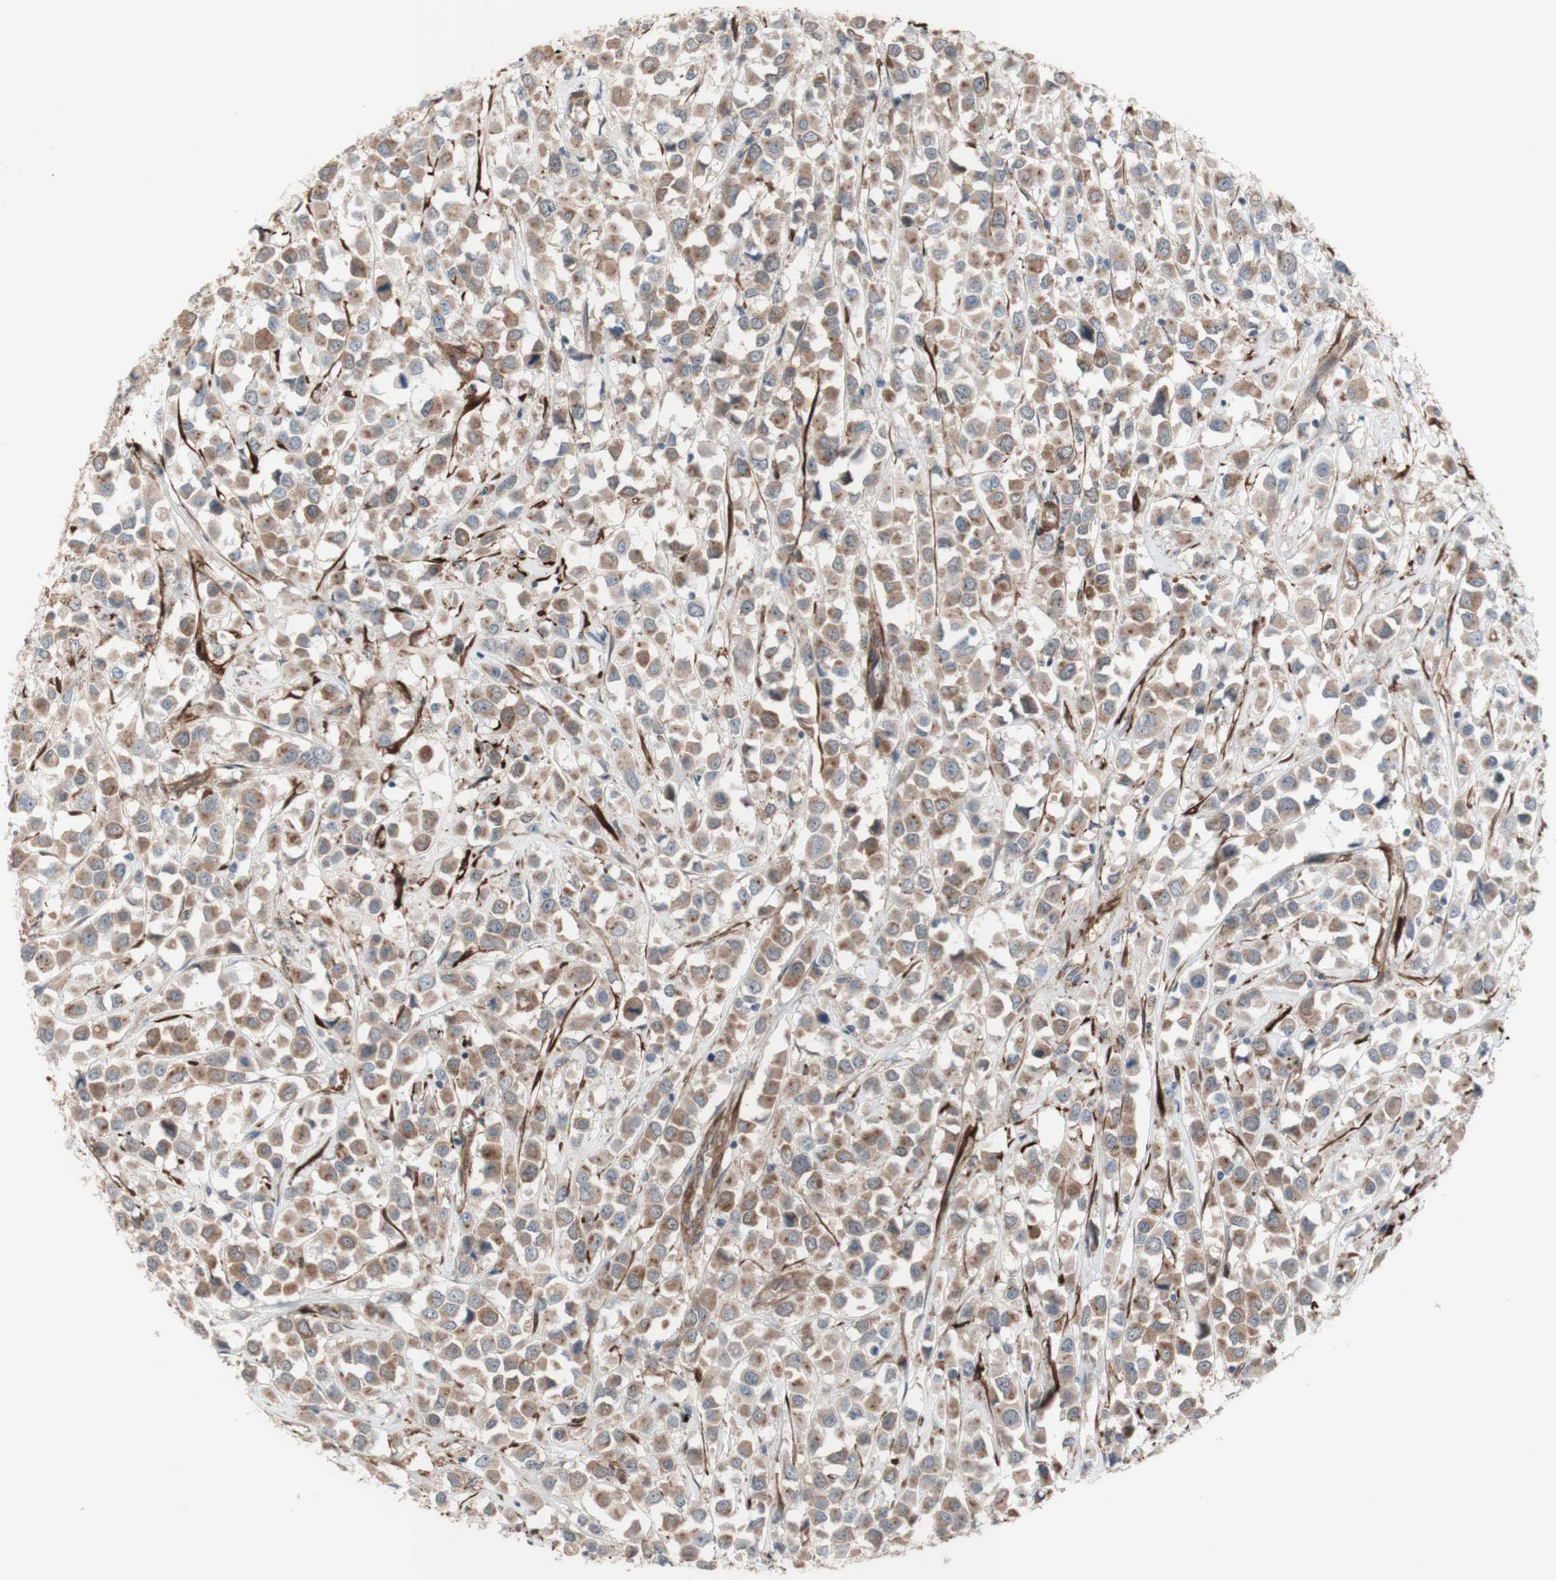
{"staining": {"intensity": "moderate", "quantity": ">75%", "location": "cytoplasmic/membranous"}, "tissue": "breast cancer", "cell_type": "Tumor cells", "image_type": "cancer", "snomed": [{"axis": "morphology", "description": "Duct carcinoma"}, {"axis": "topography", "description": "Breast"}], "caption": "Approximately >75% of tumor cells in human breast cancer exhibit moderate cytoplasmic/membranous protein positivity as visualized by brown immunohistochemical staining.", "gene": "CNN3", "patient": {"sex": "female", "age": 61}}